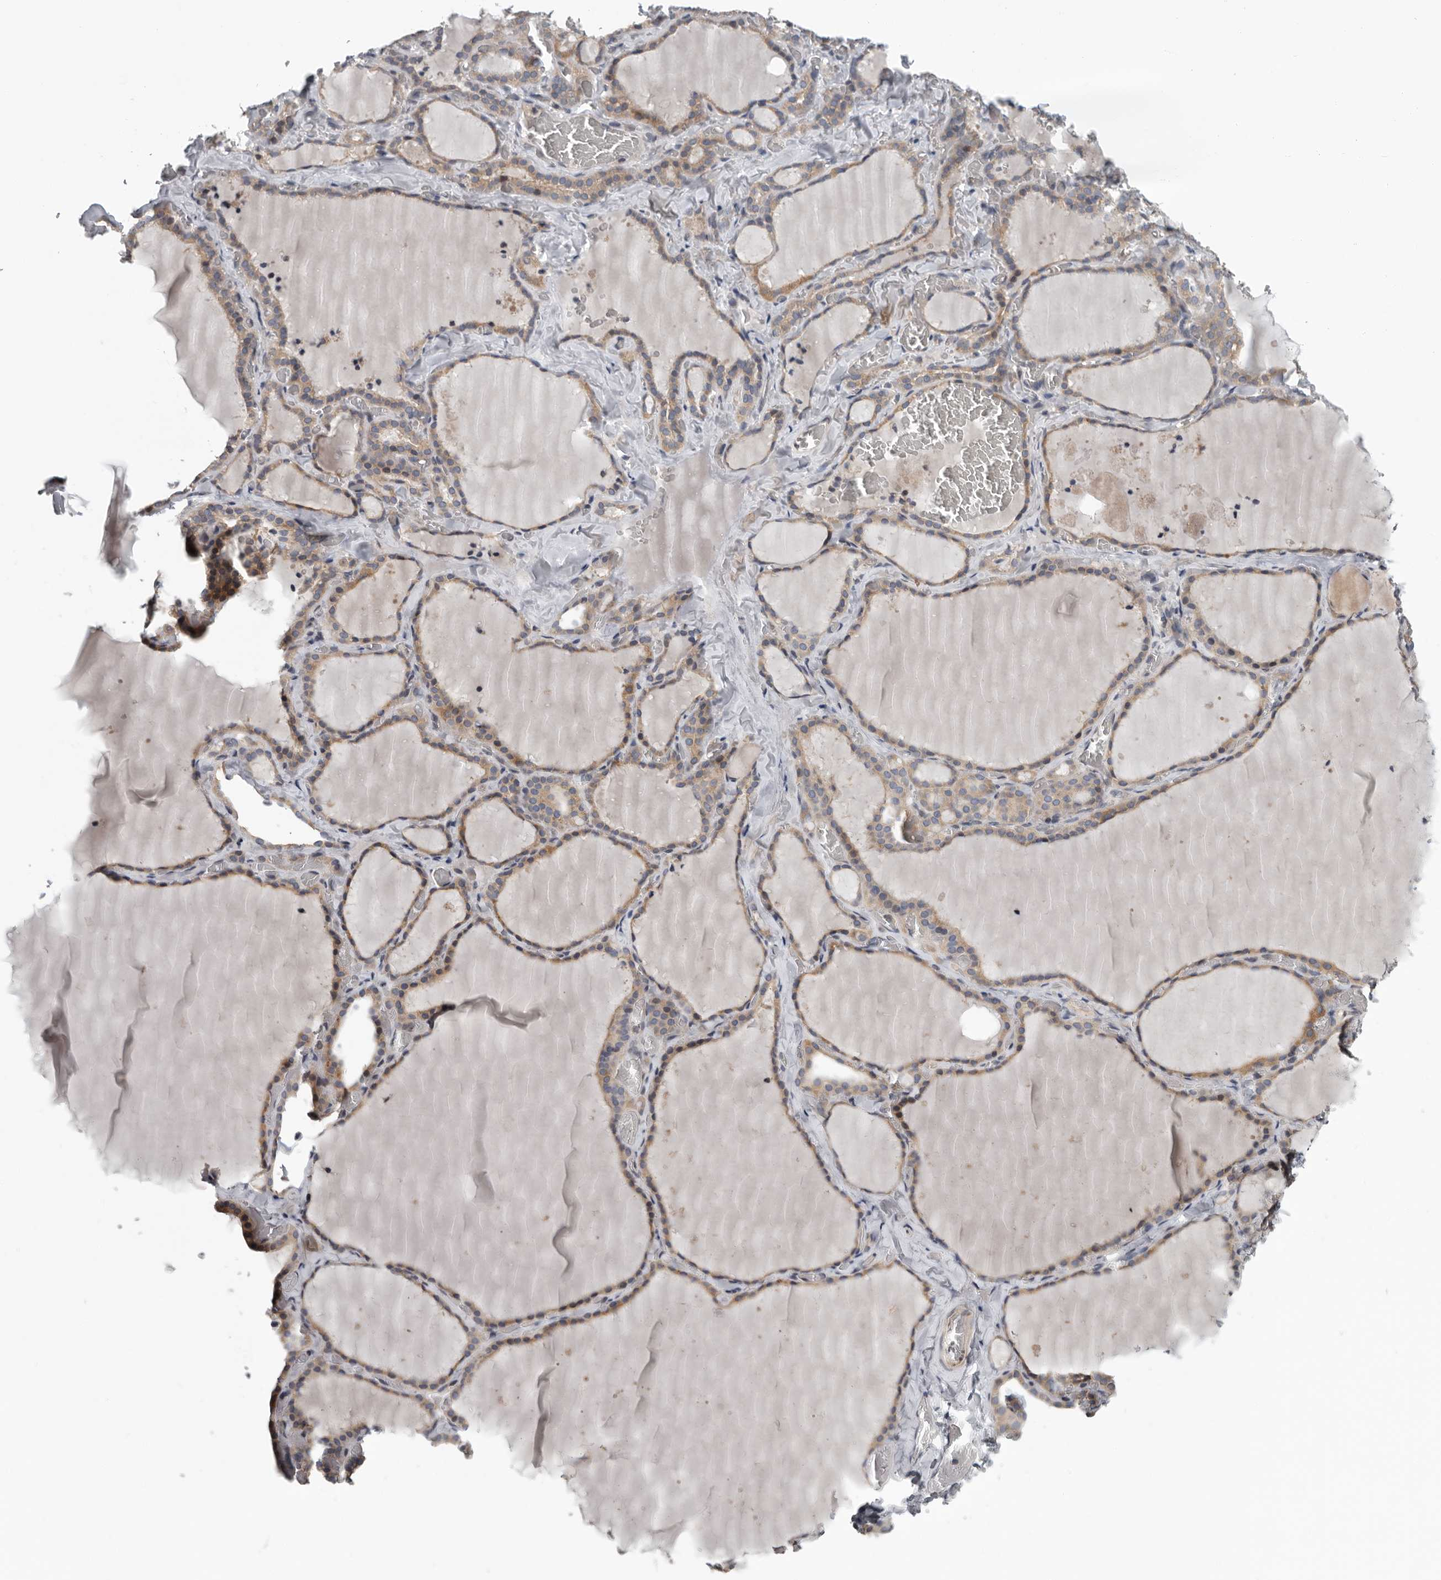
{"staining": {"intensity": "moderate", "quantity": ">75%", "location": "cytoplasmic/membranous"}, "tissue": "thyroid gland", "cell_type": "Glandular cells", "image_type": "normal", "snomed": [{"axis": "morphology", "description": "Normal tissue, NOS"}, {"axis": "topography", "description": "Thyroid gland"}], "caption": "This histopathology image exhibits benign thyroid gland stained with immunohistochemistry to label a protein in brown. The cytoplasmic/membranous of glandular cells show moderate positivity for the protein. Nuclei are counter-stained blue.", "gene": "TMEM199", "patient": {"sex": "female", "age": 22}}